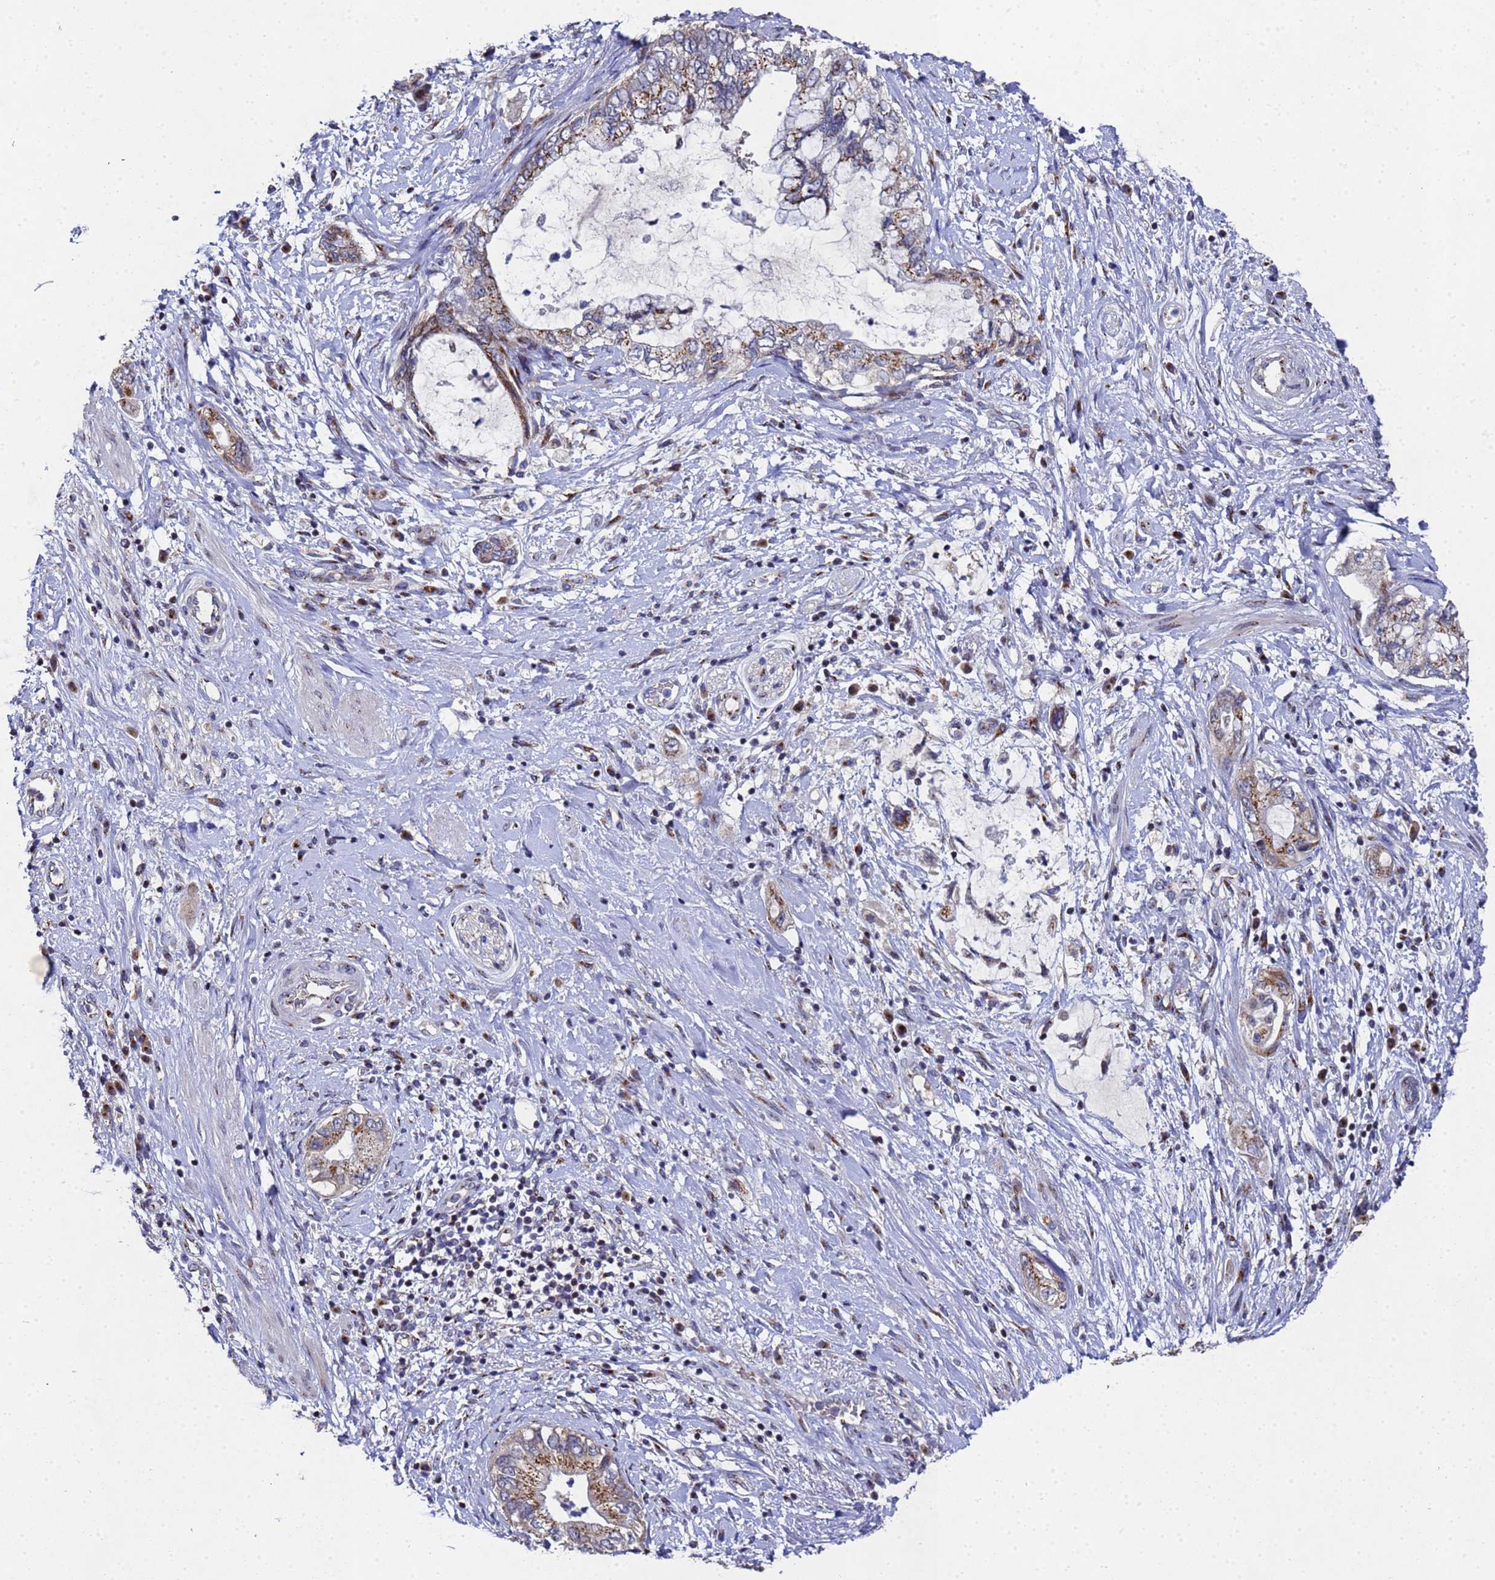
{"staining": {"intensity": "moderate", "quantity": ">75%", "location": "cytoplasmic/membranous"}, "tissue": "pancreatic cancer", "cell_type": "Tumor cells", "image_type": "cancer", "snomed": [{"axis": "morphology", "description": "Adenocarcinoma, NOS"}, {"axis": "topography", "description": "Pancreas"}], "caption": "The immunohistochemical stain highlights moderate cytoplasmic/membranous staining in tumor cells of adenocarcinoma (pancreatic) tissue.", "gene": "NSUN6", "patient": {"sex": "female", "age": 73}}